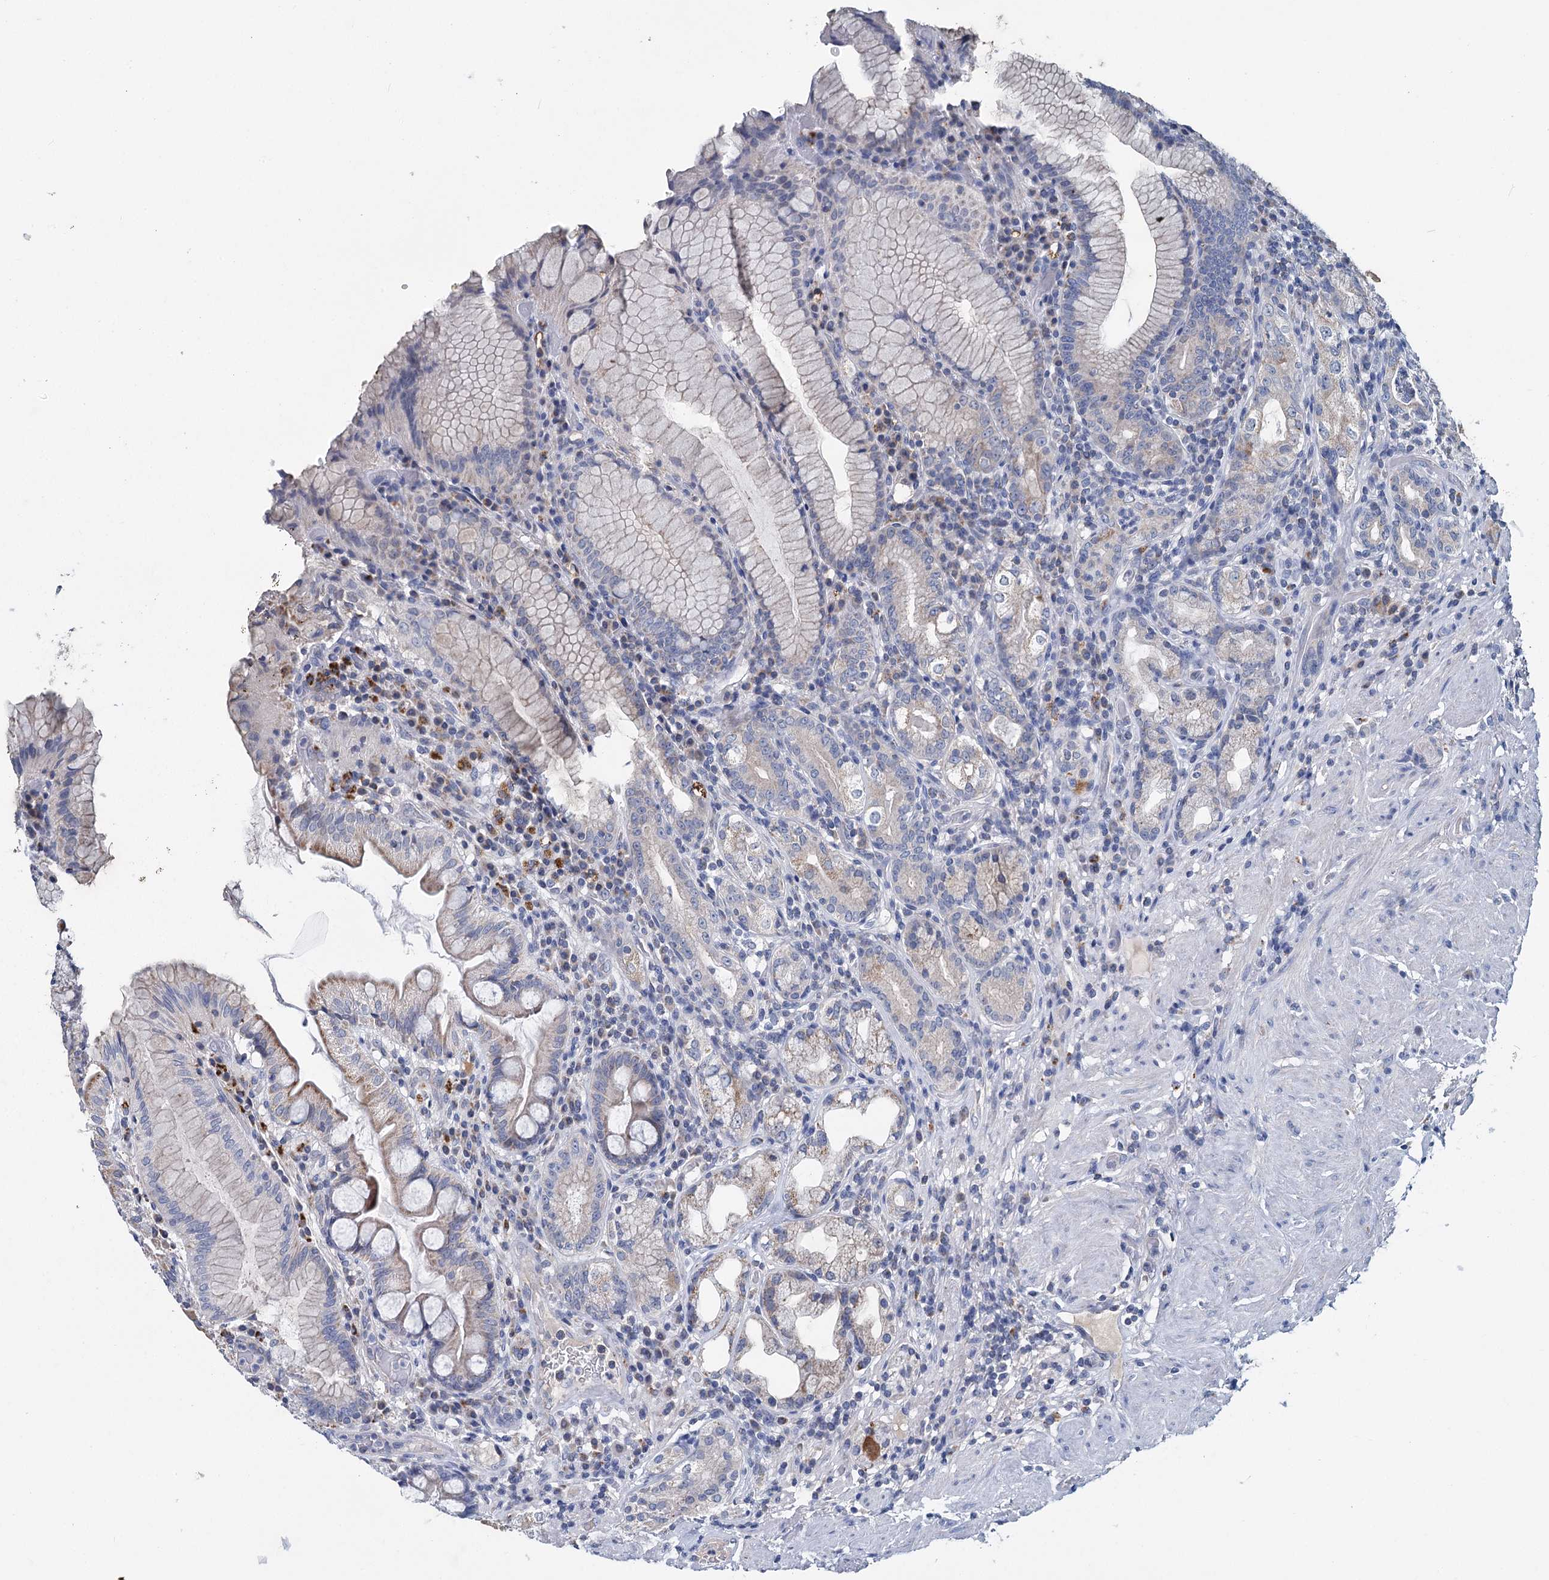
{"staining": {"intensity": "moderate", "quantity": "<25%", "location": "cytoplasmic/membranous"}, "tissue": "stomach", "cell_type": "Glandular cells", "image_type": "normal", "snomed": [{"axis": "morphology", "description": "Normal tissue, NOS"}, {"axis": "topography", "description": "Stomach, upper"}, {"axis": "topography", "description": "Stomach, lower"}], "caption": "The histopathology image displays immunohistochemical staining of unremarkable stomach. There is moderate cytoplasmic/membranous staining is present in about <25% of glandular cells.", "gene": "ANKRD16", "patient": {"sex": "female", "age": 76}}